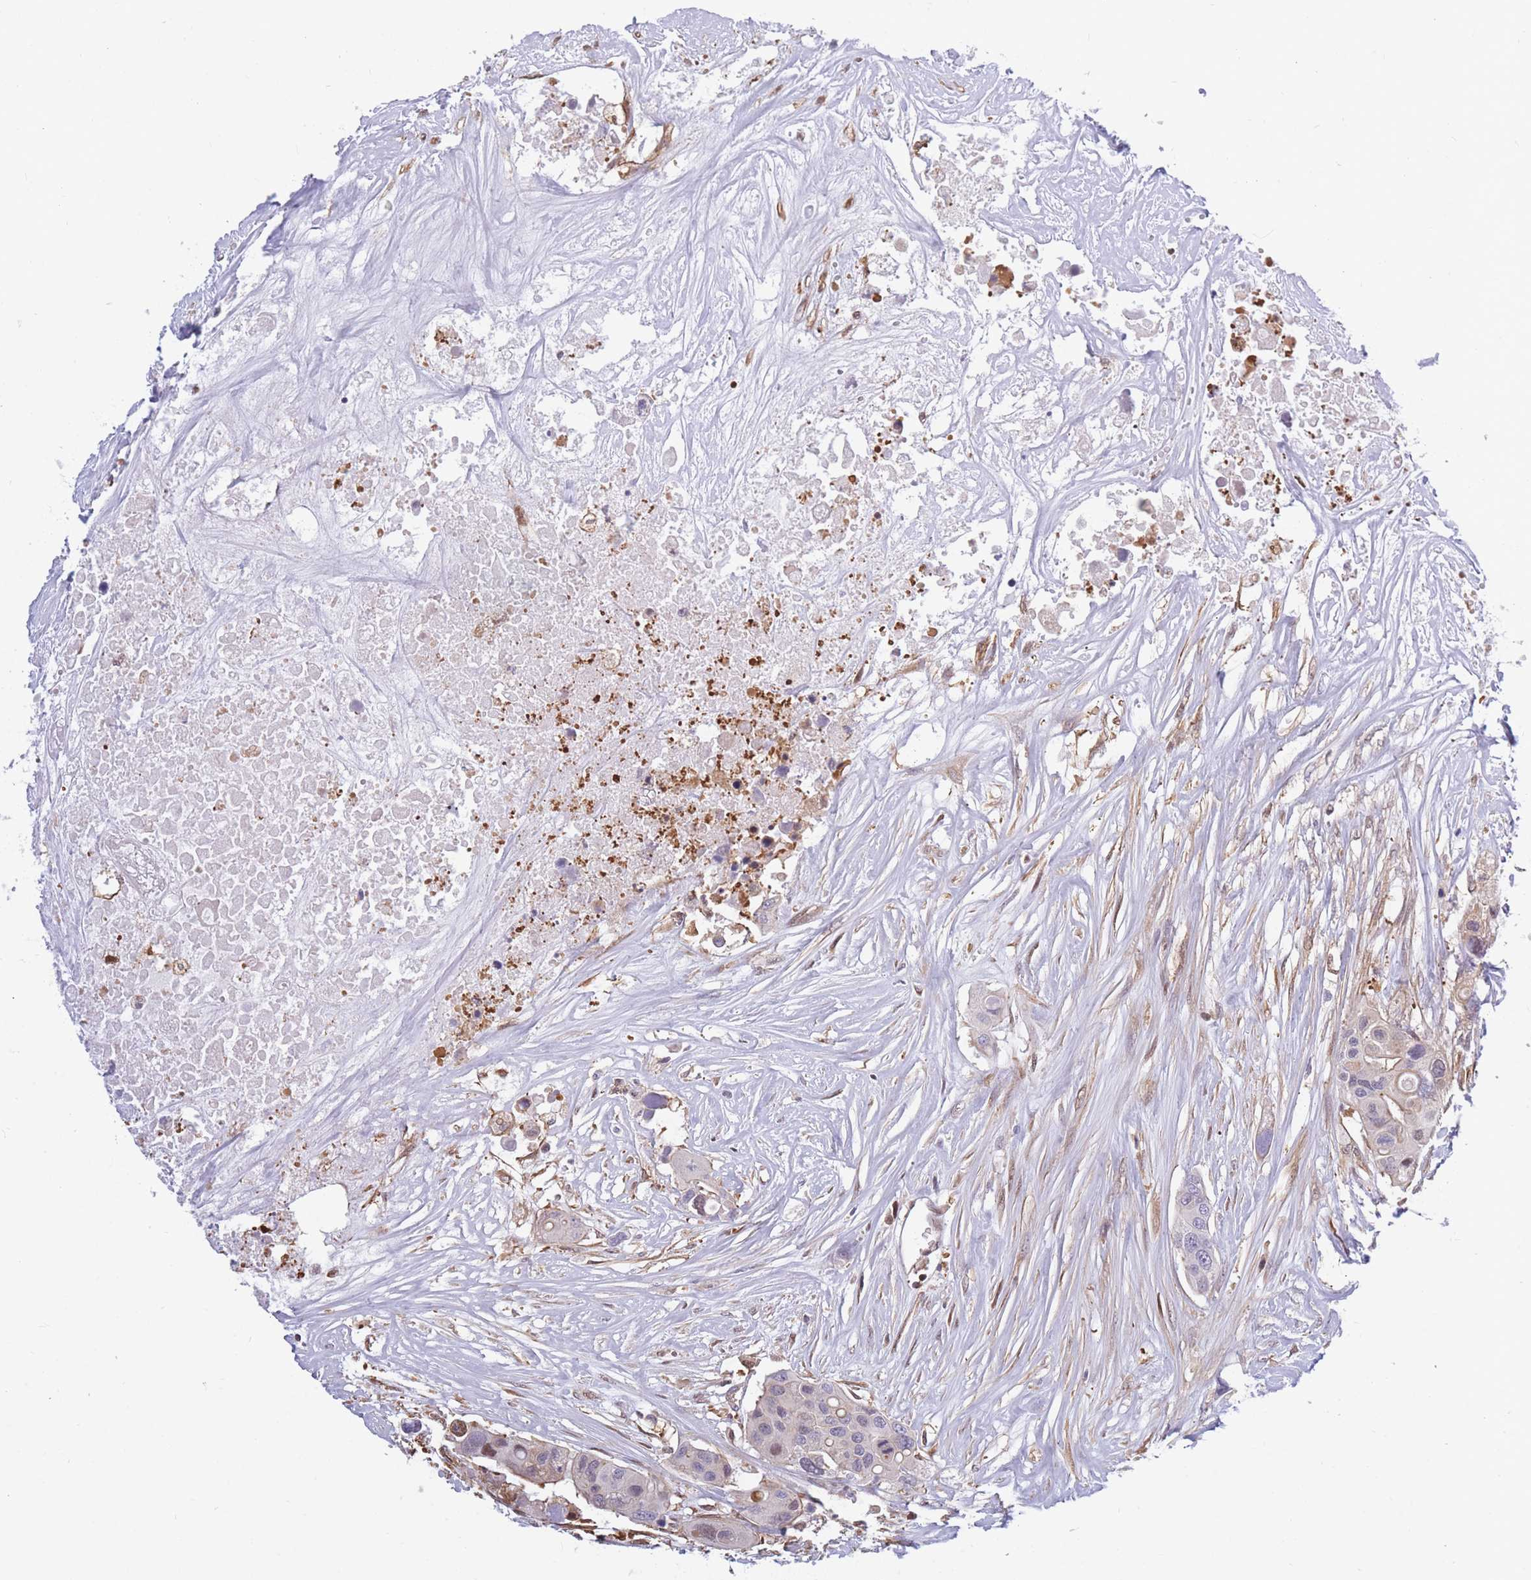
{"staining": {"intensity": "negative", "quantity": "none", "location": "none"}, "tissue": "colorectal cancer", "cell_type": "Tumor cells", "image_type": "cancer", "snomed": [{"axis": "morphology", "description": "Adenocarcinoma, NOS"}, {"axis": "topography", "description": "Colon"}], "caption": "Image shows no protein expression in tumor cells of colorectal cancer tissue.", "gene": "CRACD", "patient": {"sex": "male", "age": 77}}